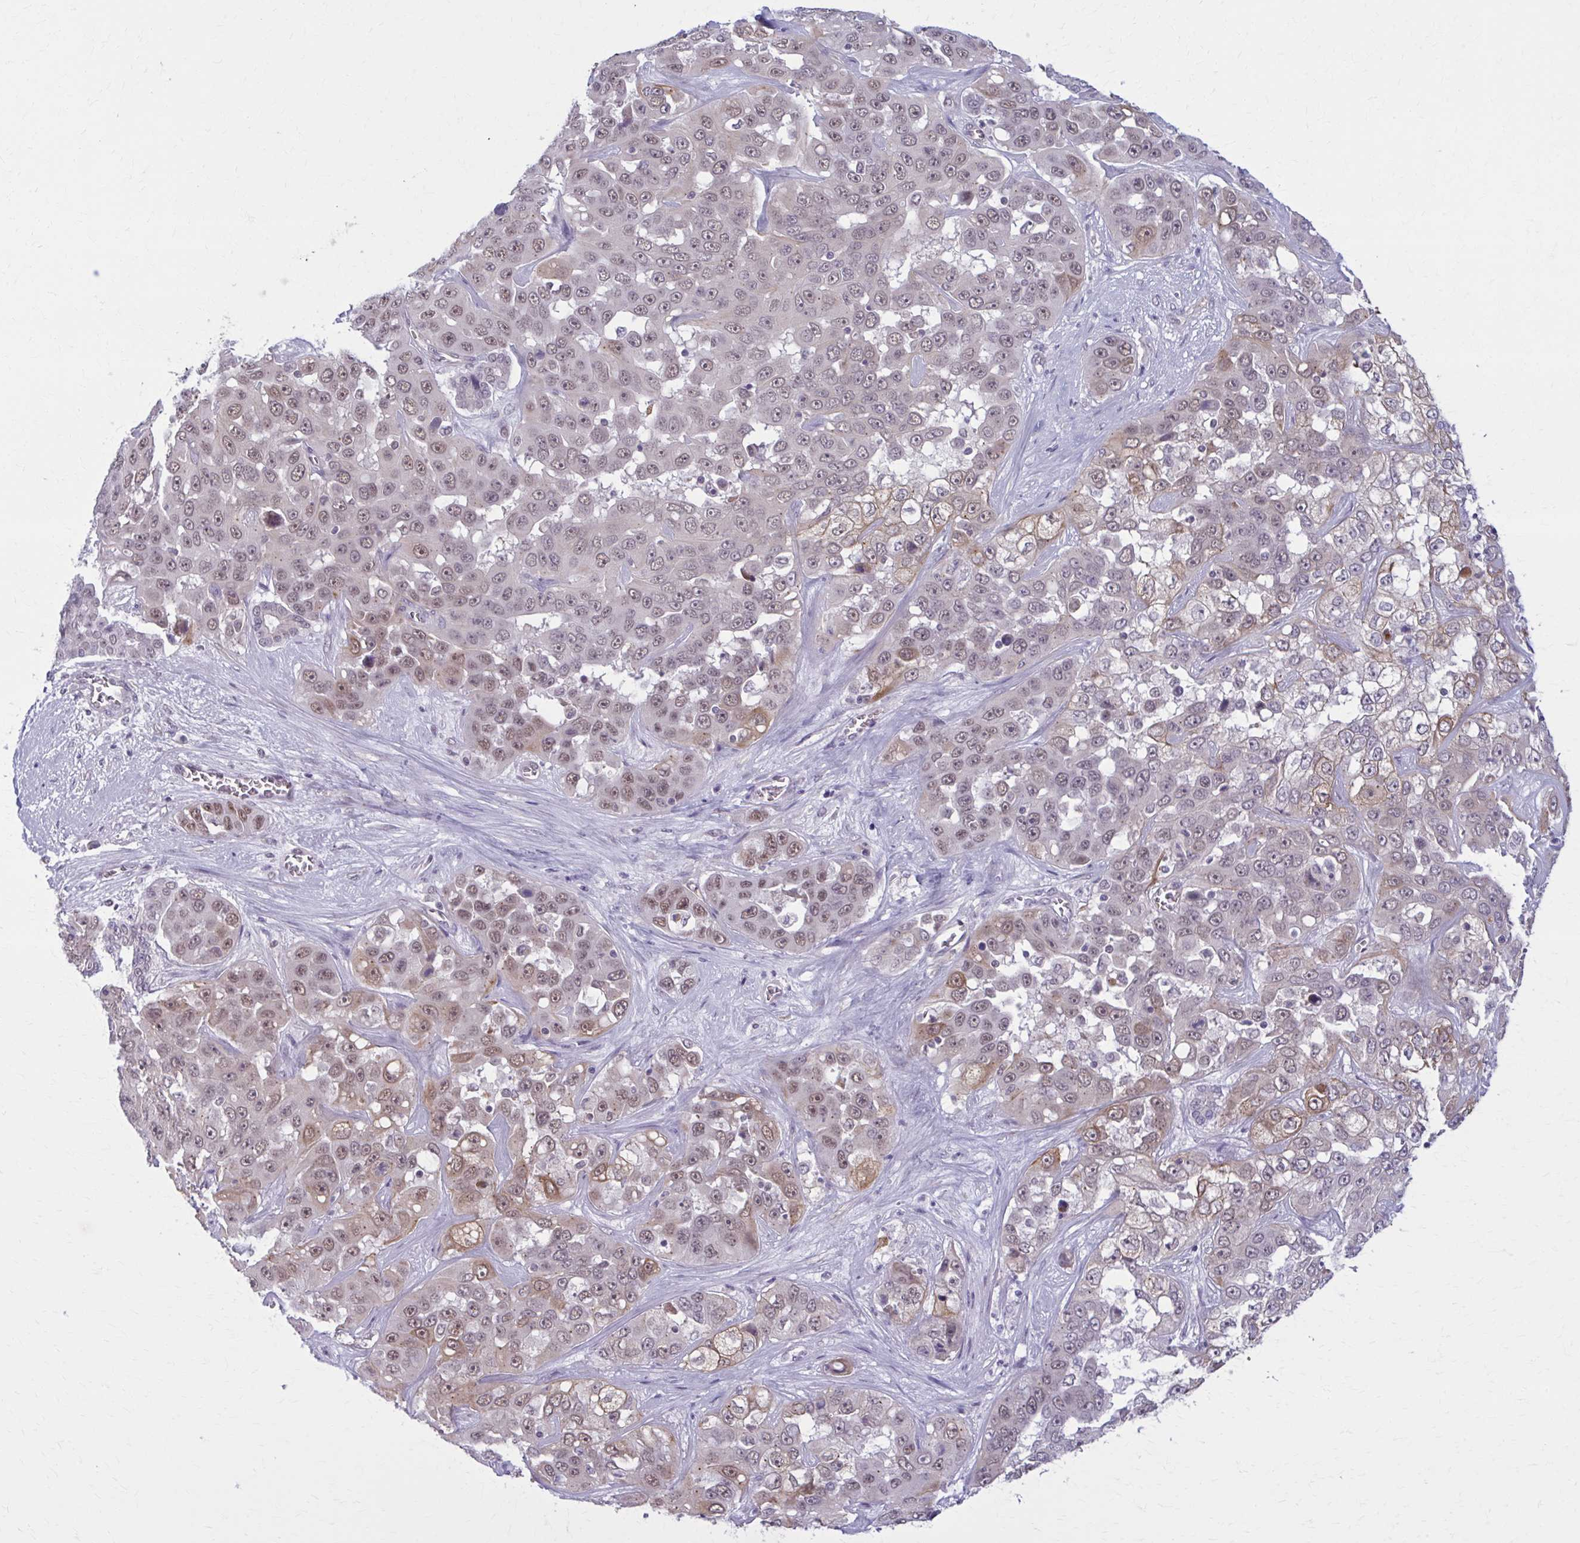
{"staining": {"intensity": "weak", "quantity": ">75%", "location": "cytoplasmic/membranous,nuclear"}, "tissue": "liver cancer", "cell_type": "Tumor cells", "image_type": "cancer", "snomed": [{"axis": "morphology", "description": "Cholangiocarcinoma"}, {"axis": "topography", "description": "Liver"}], "caption": "Immunohistochemical staining of human liver cholangiocarcinoma shows weak cytoplasmic/membranous and nuclear protein staining in approximately >75% of tumor cells.", "gene": "NUMBL", "patient": {"sex": "female", "age": 52}}